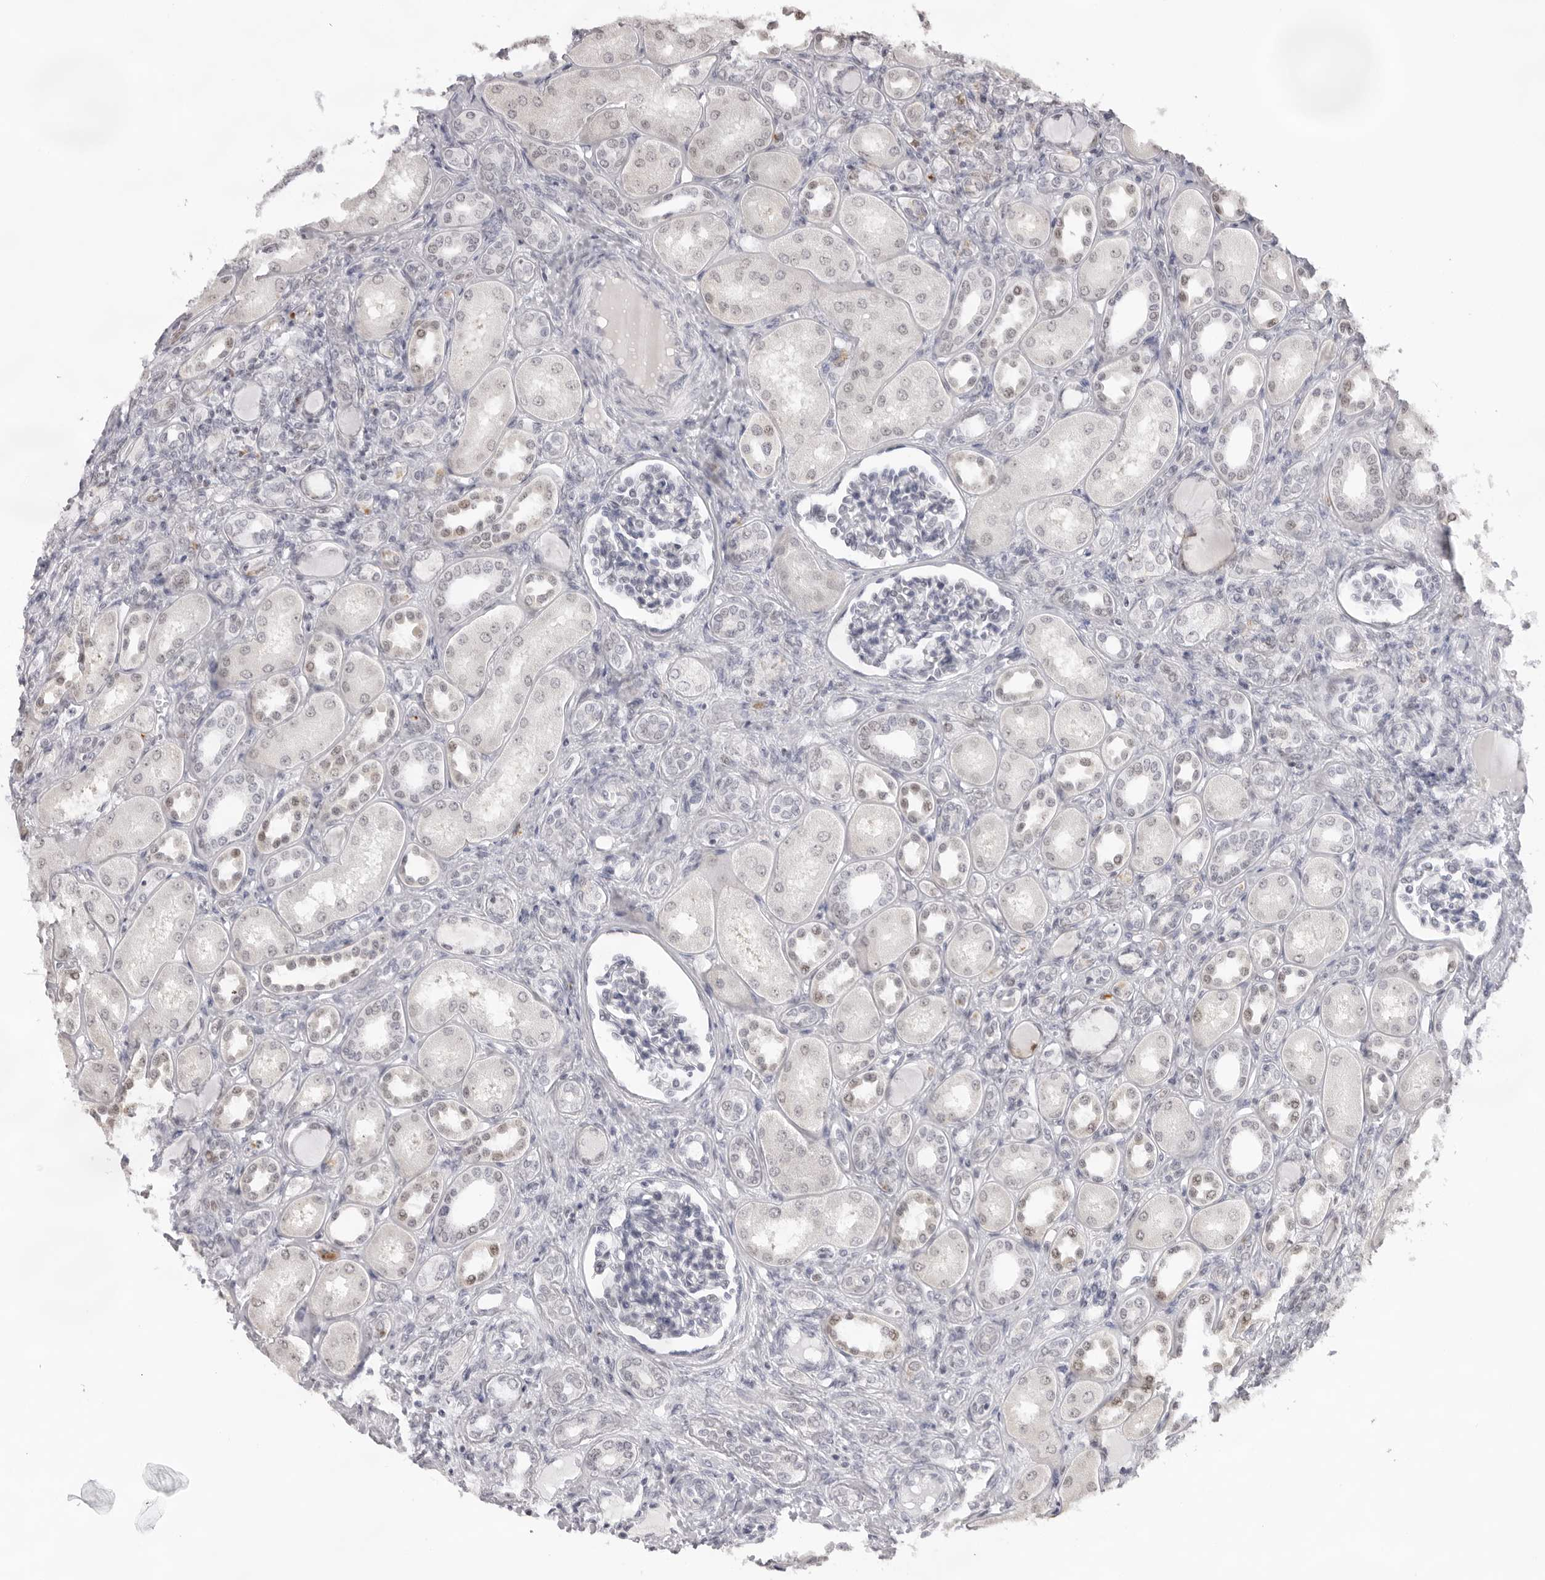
{"staining": {"intensity": "negative", "quantity": "none", "location": "none"}, "tissue": "kidney", "cell_type": "Cells in glomeruli", "image_type": "normal", "snomed": [{"axis": "morphology", "description": "Normal tissue, NOS"}, {"axis": "topography", "description": "Kidney"}], "caption": "This is an IHC photomicrograph of benign kidney. There is no staining in cells in glomeruli.", "gene": "KLK12", "patient": {"sex": "male", "age": 7}}